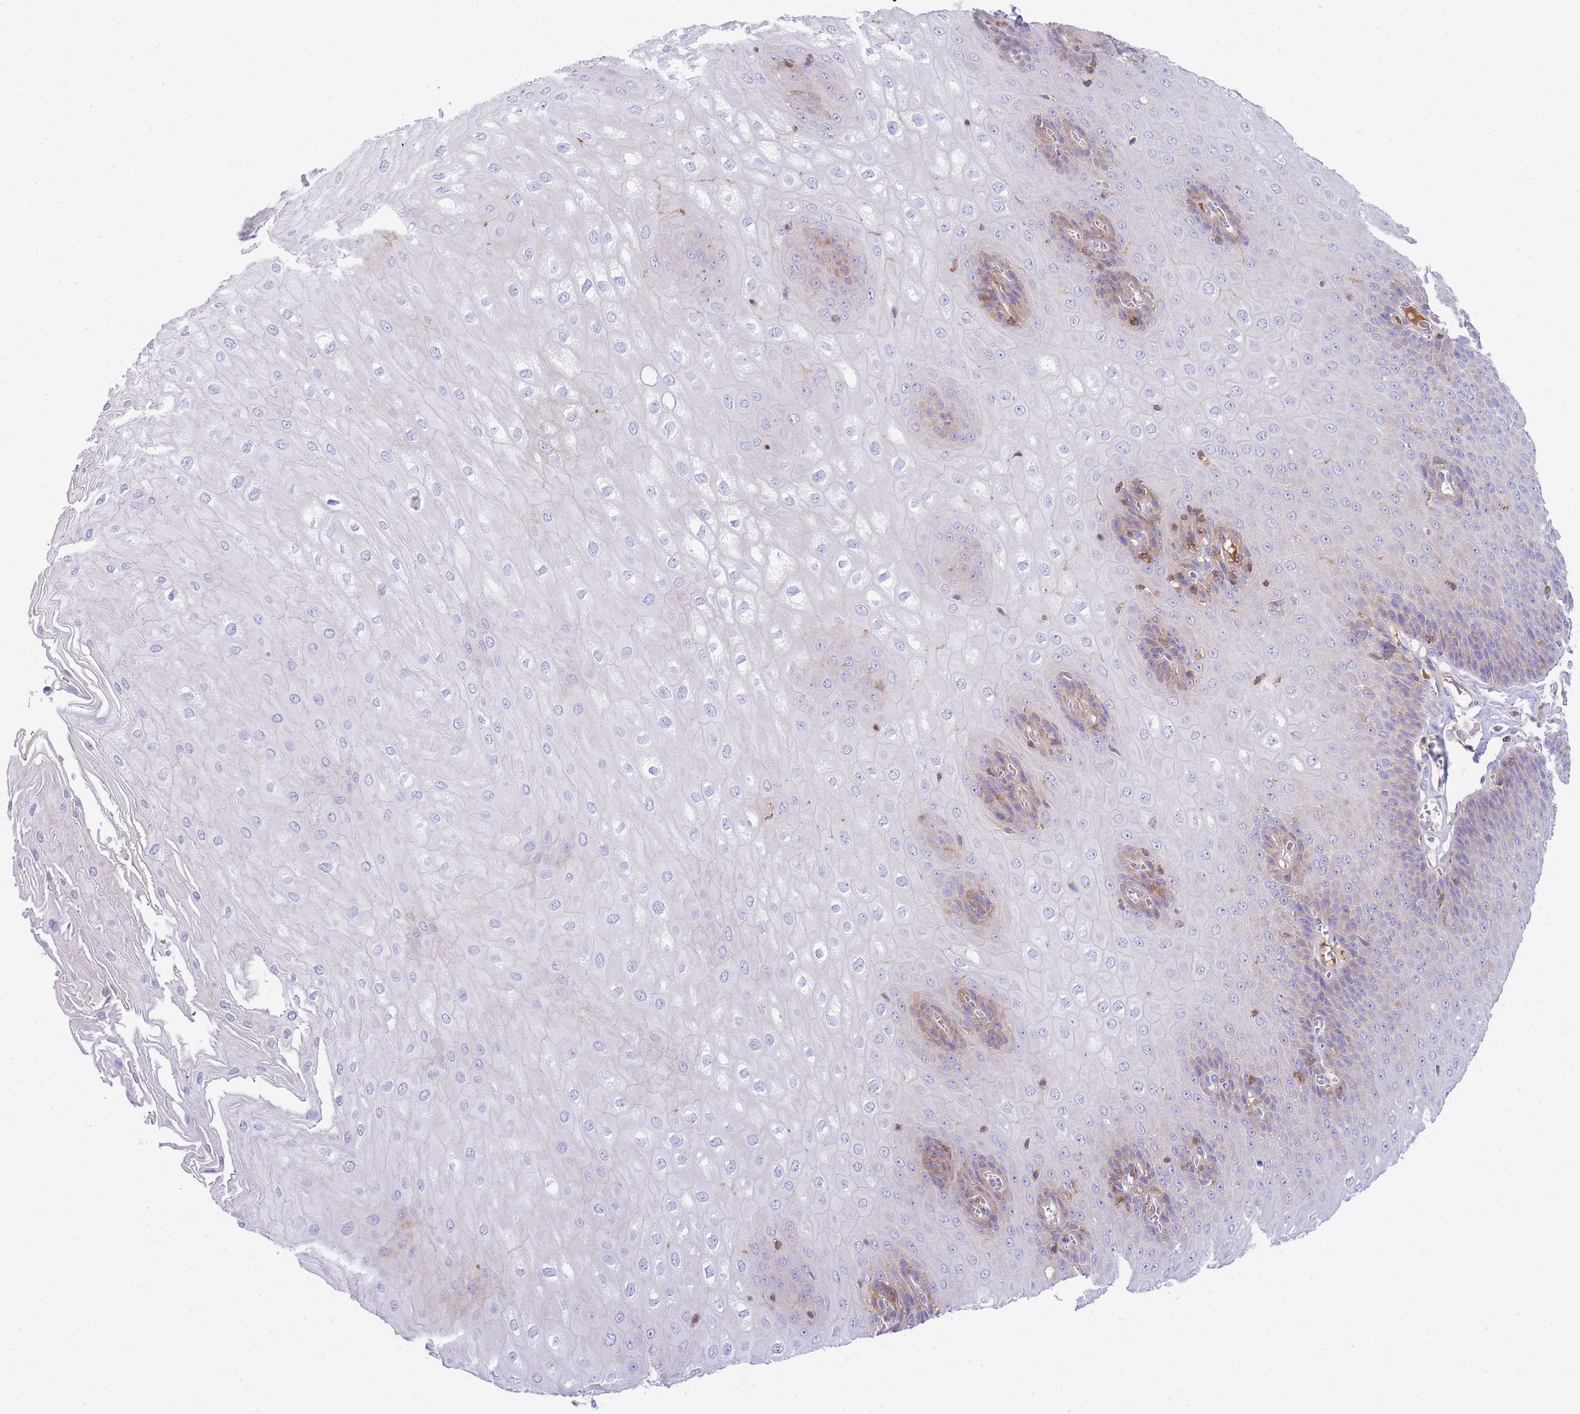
{"staining": {"intensity": "weak", "quantity": "<25%", "location": "cytoplasmic/membranous"}, "tissue": "esophagus", "cell_type": "Squamous epithelial cells", "image_type": "normal", "snomed": [{"axis": "morphology", "description": "Normal tissue, NOS"}, {"axis": "topography", "description": "Esophagus"}], "caption": "Immunohistochemistry (IHC) histopathology image of unremarkable esophagus stained for a protein (brown), which demonstrates no staining in squamous epithelial cells.", "gene": "FBN3", "patient": {"sex": "male", "age": 60}}